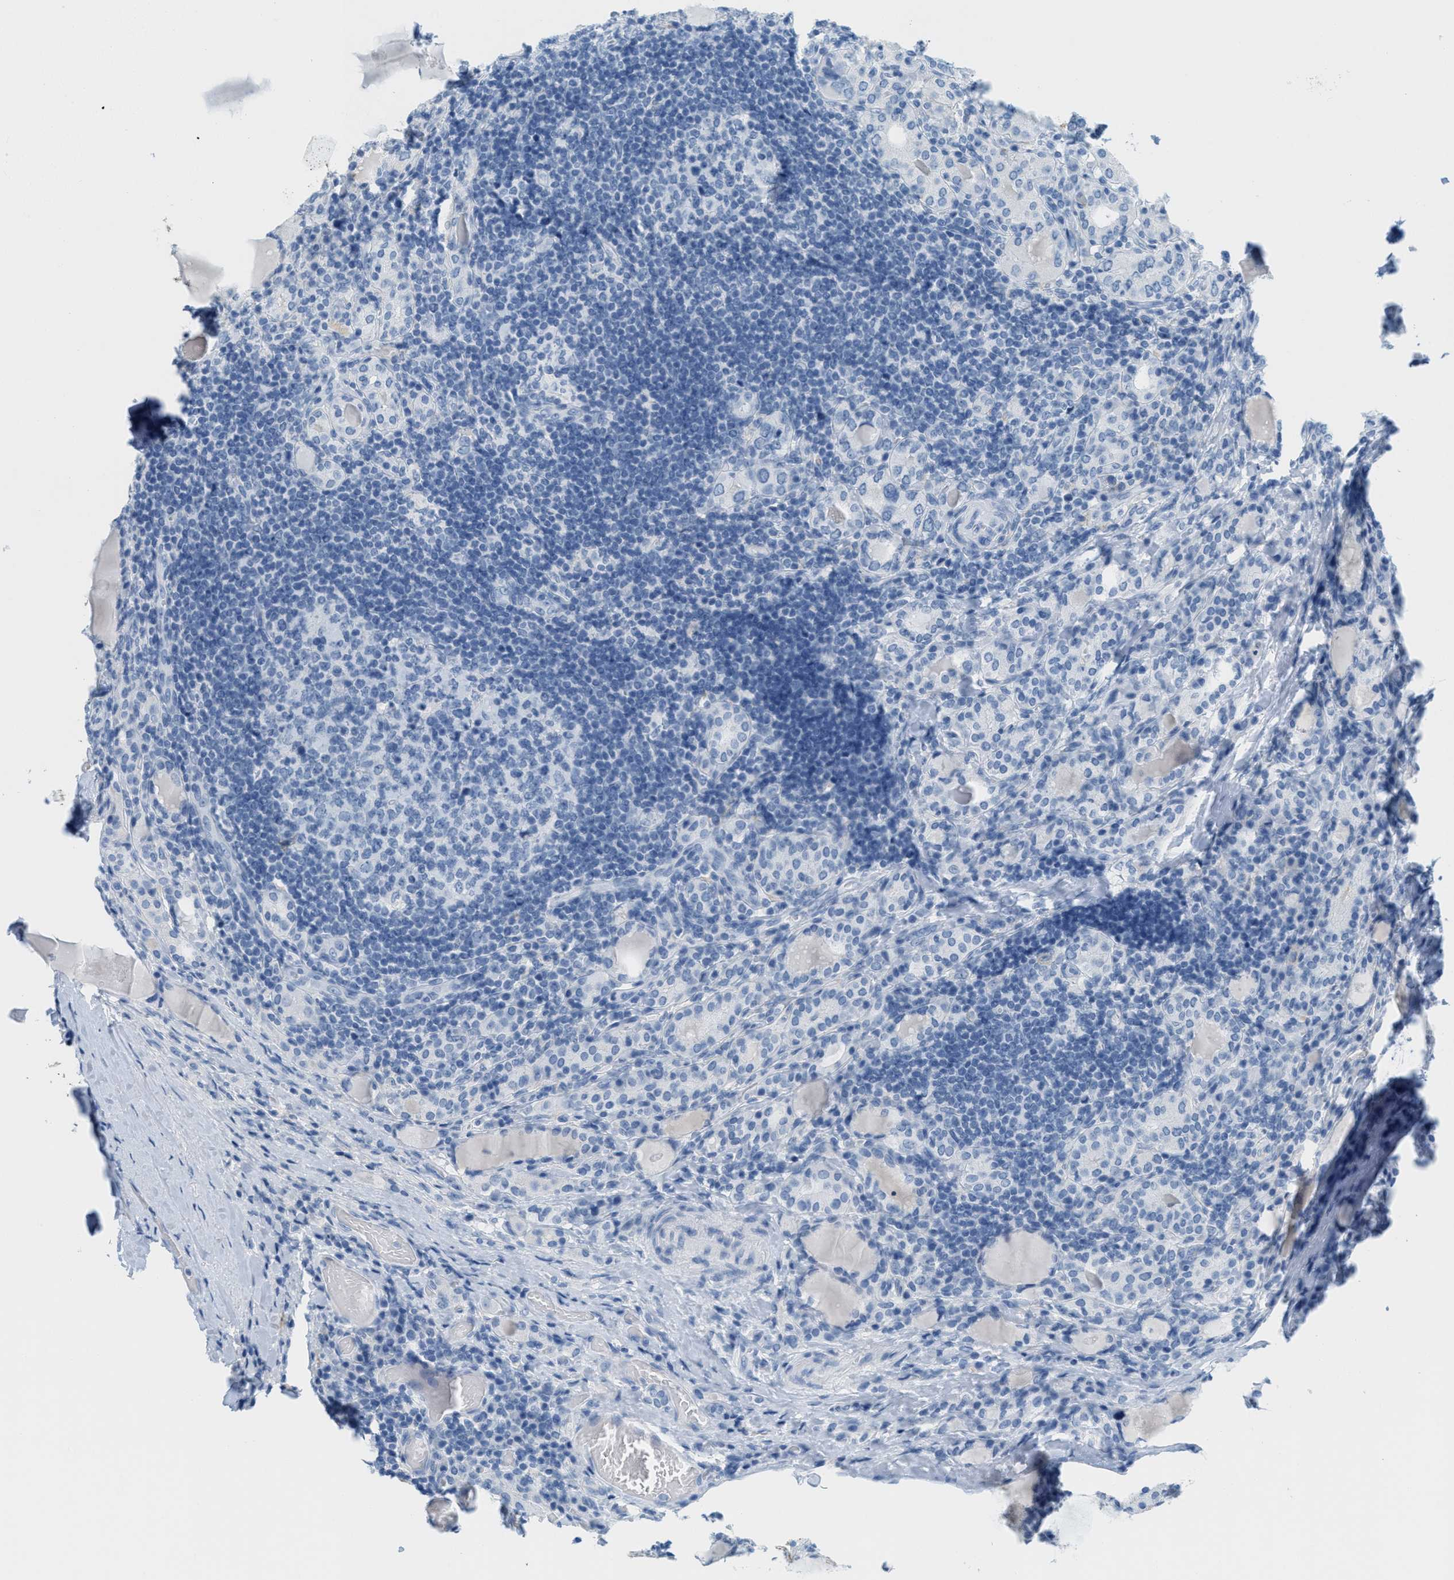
{"staining": {"intensity": "negative", "quantity": "none", "location": "none"}, "tissue": "thyroid cancer", "cell_type": "Tumor cells", "image_type": "cancer", "snomed": [{"axis": "morphology", "description": "Papillary adenocarcinoma, NOS"}, {"axis": "topography", "description": "Thyroid gland"}], "caption": "Protein analysis of thyroid papillary adenocarcinoma reveals no significant expression in tumor cells. Nuclei are stained in blue.", "gene": "GPM6A", "patient": {"sex": "female", "age": 42}}